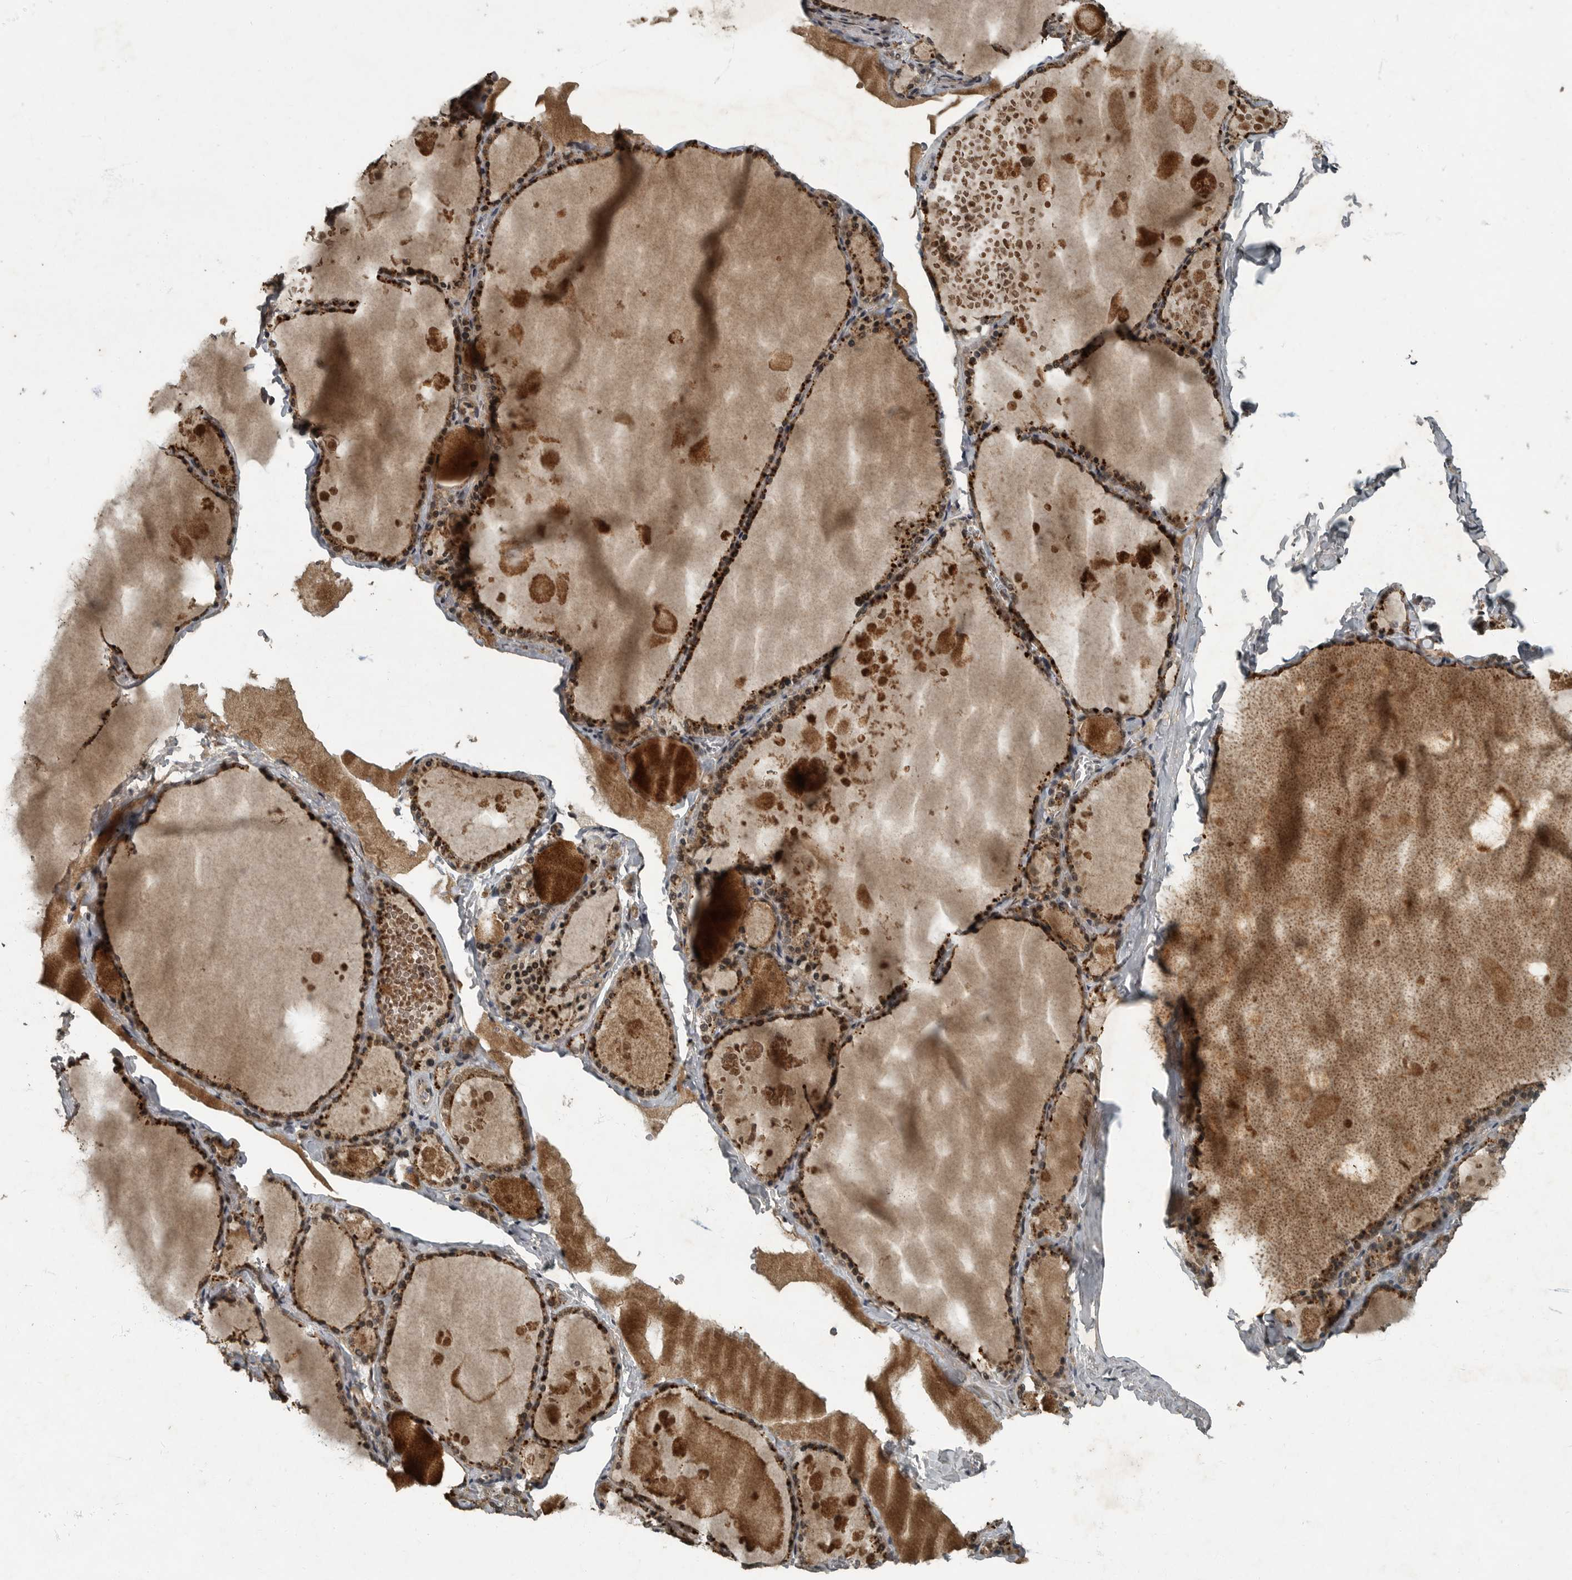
{"staining": {"intensity": "moderate", "quantity": ">75%", "location": "cytoplasmic/membranous,nuclear"}, "tissue": "thyroid gland", "cell_type": "Glandular cells", "image_type": "normal", "snomed": [{"axis": "morphology", "description": "Normal tissue, NOS"}, {"axis": "topography", "description": "Thyroid gland"}], "caption": "The immunohistochemical stain highlights moderate cytoplasmic/membranous,nuclear positivity in glandular cells of benign thyroid gland.", "gene": "FOXO1", "patient": {"sex": "male", "age": 56}}